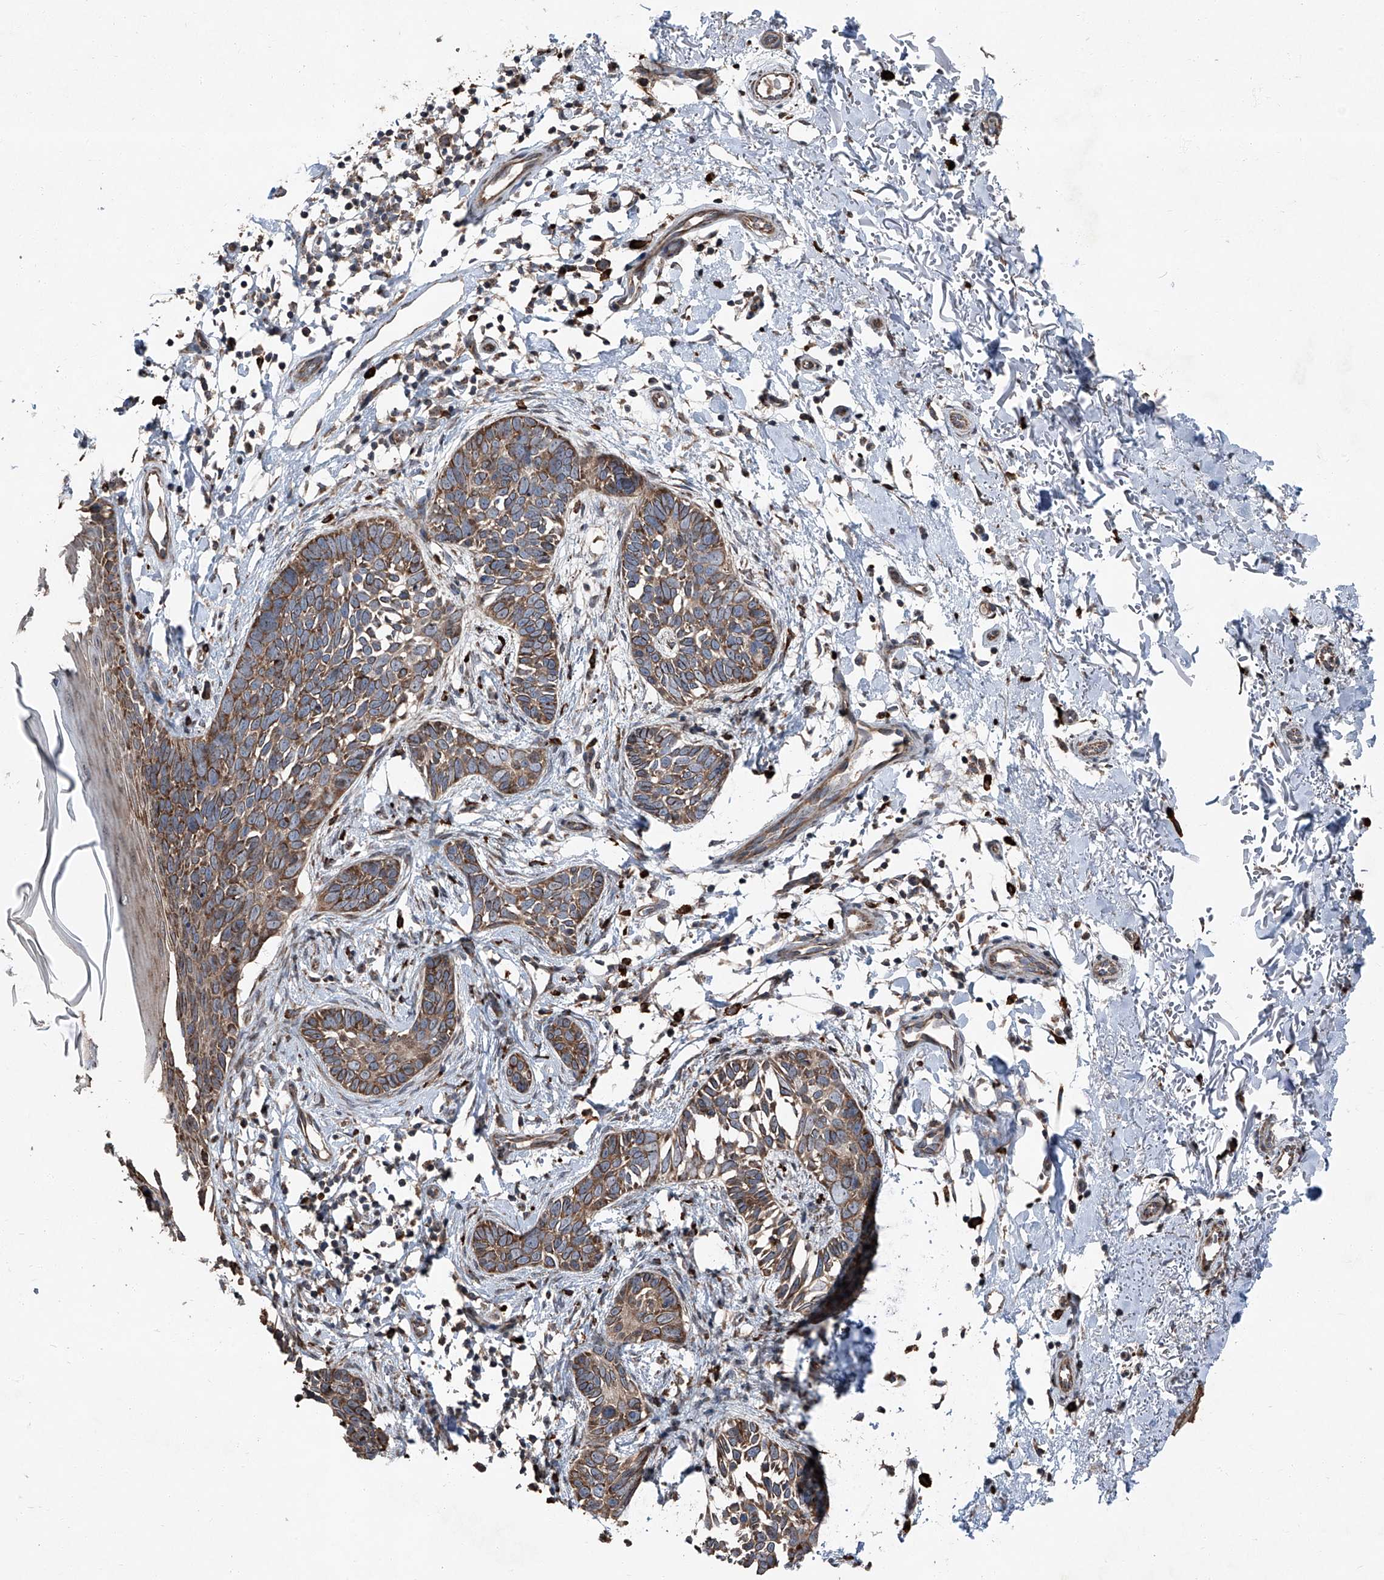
{"staining": {"intensity": "moderate", "quantity": ">75%", "location": "cytoplasmic/membranous"}, "tissue": "skin cancer", "cell_type": "Tumor cells", "image_type": "cancer", "snomed": [{"axis": "morphology", "description": "Normal tissue, NOS"}, {"axis": "morphology", "description": "Basal cell carcinoma"}, {"axis": "topography", "description": "Skin"}], "caption": "A high-resolution image shows immunohistochemistry staining of skin cancer (basal cell carcinoma), which displays moderate cytoplasmic/membranous expression in about >75% of tumor cells.", "gene": "LIMK1", "patient": {"sex": "male", "age": 77}}